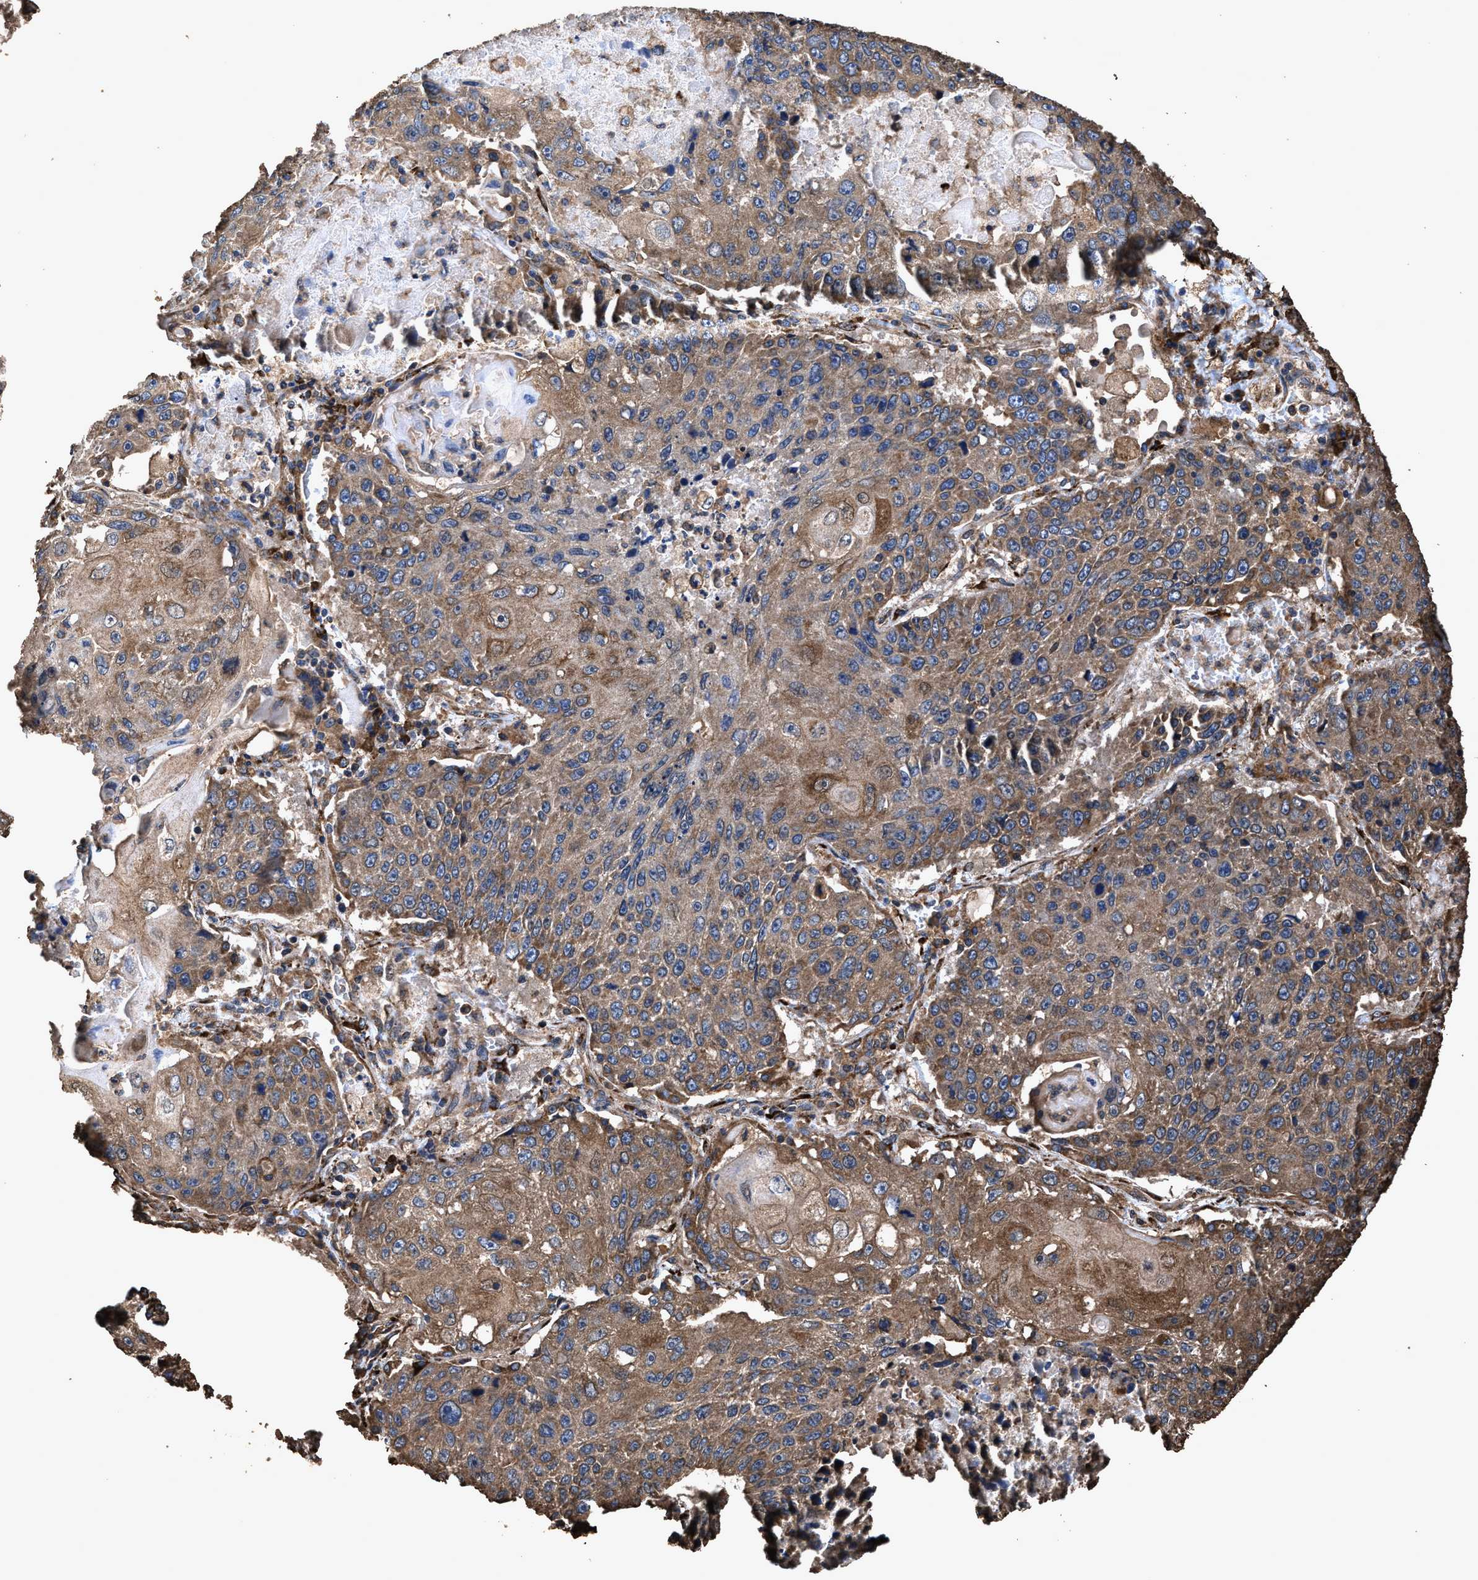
{"staining": {"intensity": "moderate", "quantity": ">75%", "location": "cytoplasmic/membranous"}, "tissue": "lung cancer", "cell_type": "Tumor cells", "image_type": "cancer", "snomed": [{"axis": "morphology", "description": "Squamous cell carcinoma, NOS"}, {"axis": "topography", "description": "Lung"}], "caption": "This is an image of immunohistochemistry staining of lung cancer, which shows moderate expression in the cytoplasmic/membranous of tumor cells.", "gene": "ZMYND19", "patient": {"sex": "male", "age": 61}}